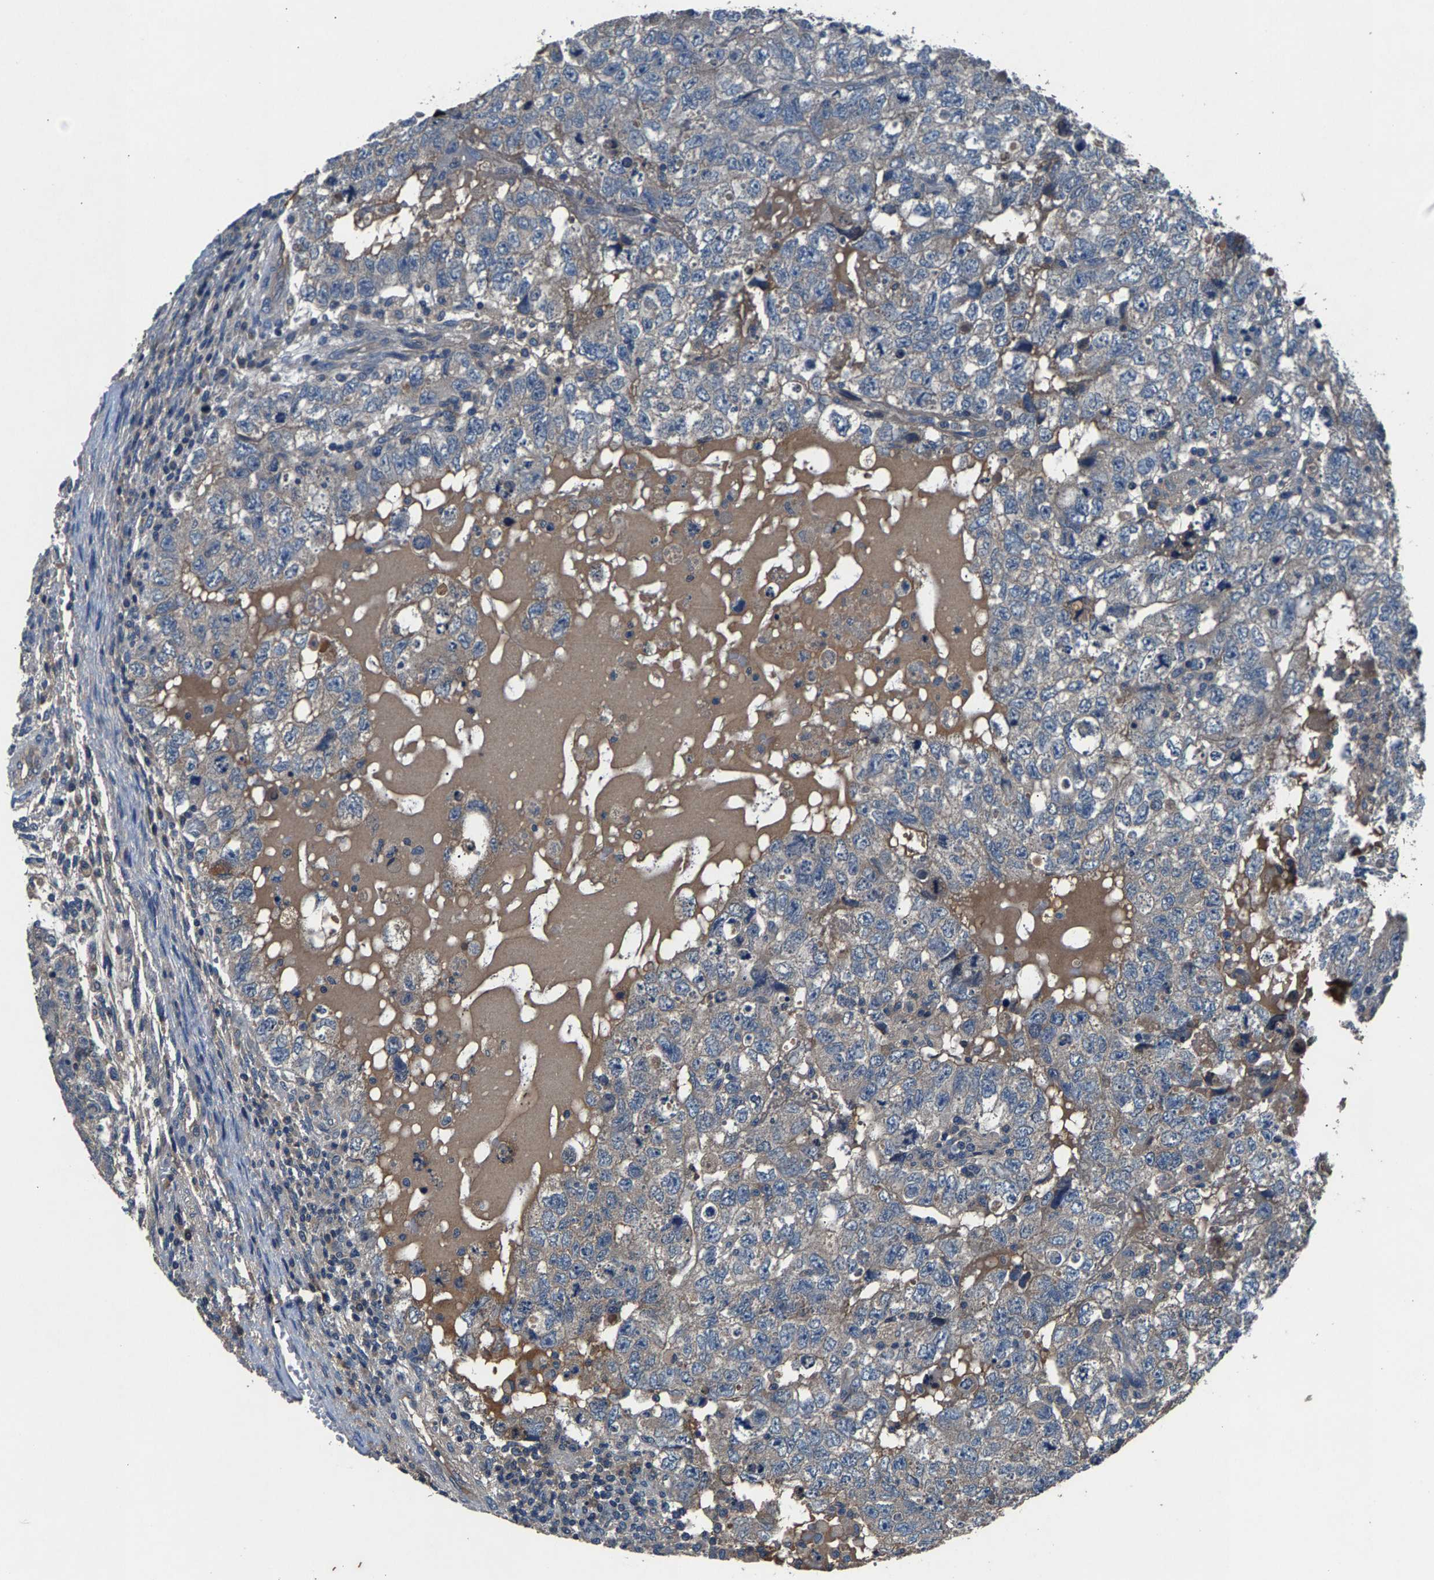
{"staining": {"intensity": "negative", "quantity": "none", "location": "none"}, "tissue": "testis cancer", "cell_type": "Tumor cells", "image_type": "cancer", "snomed": [{"axis": "morphology", "description": "Carcinoma, Embryonal, NOS"}, {"axis": "topography", "description": "Testis"}], "caption": "High magnification brightfield microscopy of embryonal carcinoma (testis) stained with DAB (brown) and counterstained with hematoxylin (blue): tumor cells show no significant staining.", "gene": "PRXL2C", "patient": {"sex": "male", "age": 36}}